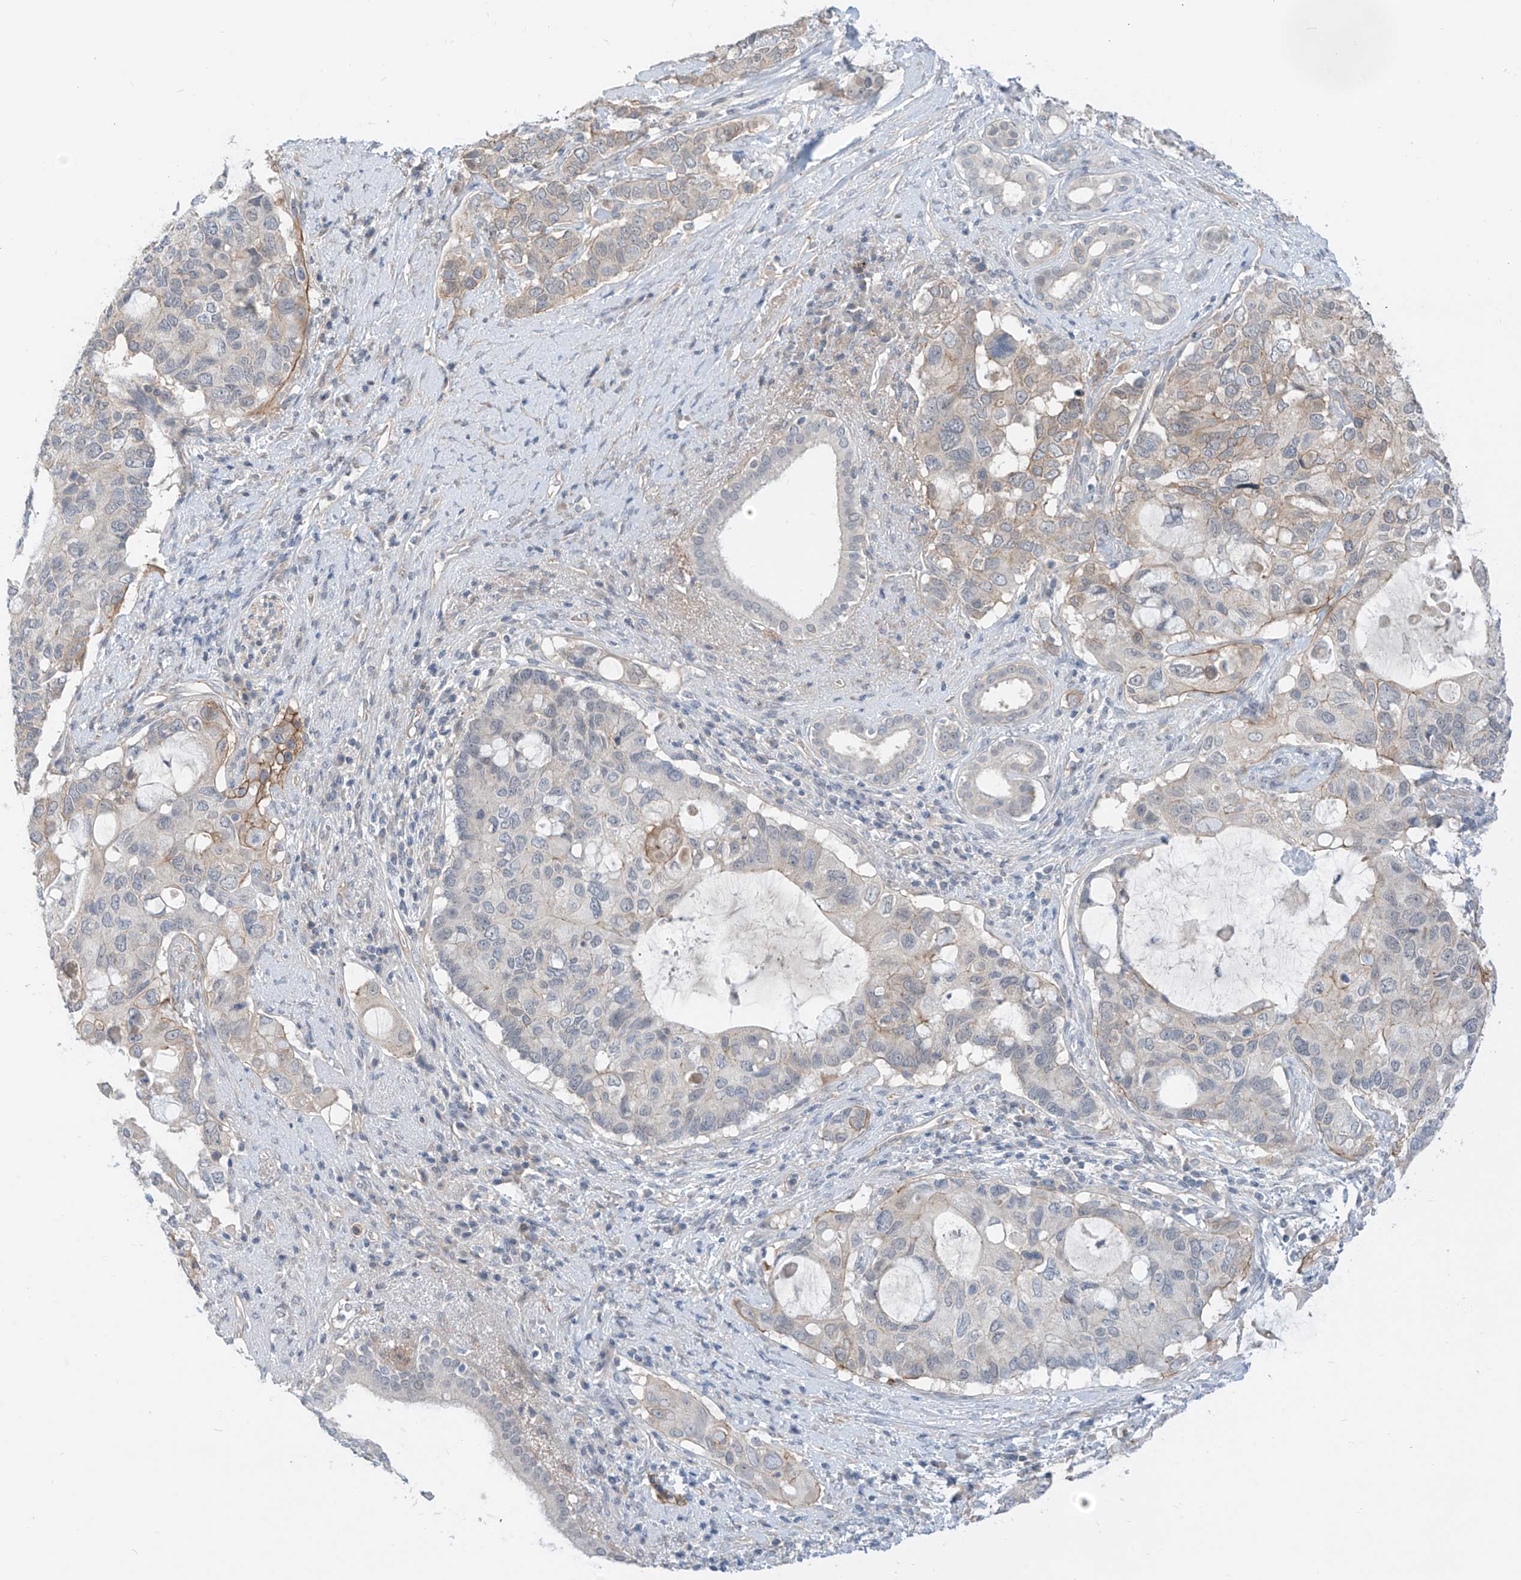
{"staining": {"intensity": "moderate", "quantity": "<25%", "location": "cytoplasmic/membranous"}, "tissue": "pancreatic cancer", "cell_type": "Tumor cells", "image_type": "cancer", "snomed": [{"axis": "morphology", "description": "Adenocarcinoma, NOS"}, {"axis": "topography", "description": "Pancreas"}], "caption": "Brown immunohistochemical staining in human adenocarcinoma (pancreatic) shows moderate cytoplasmic/membranous expression in about <25% of tumor cells.", "gene": "ABLIM2", "patient": {"sex": "female", "age": 56}}